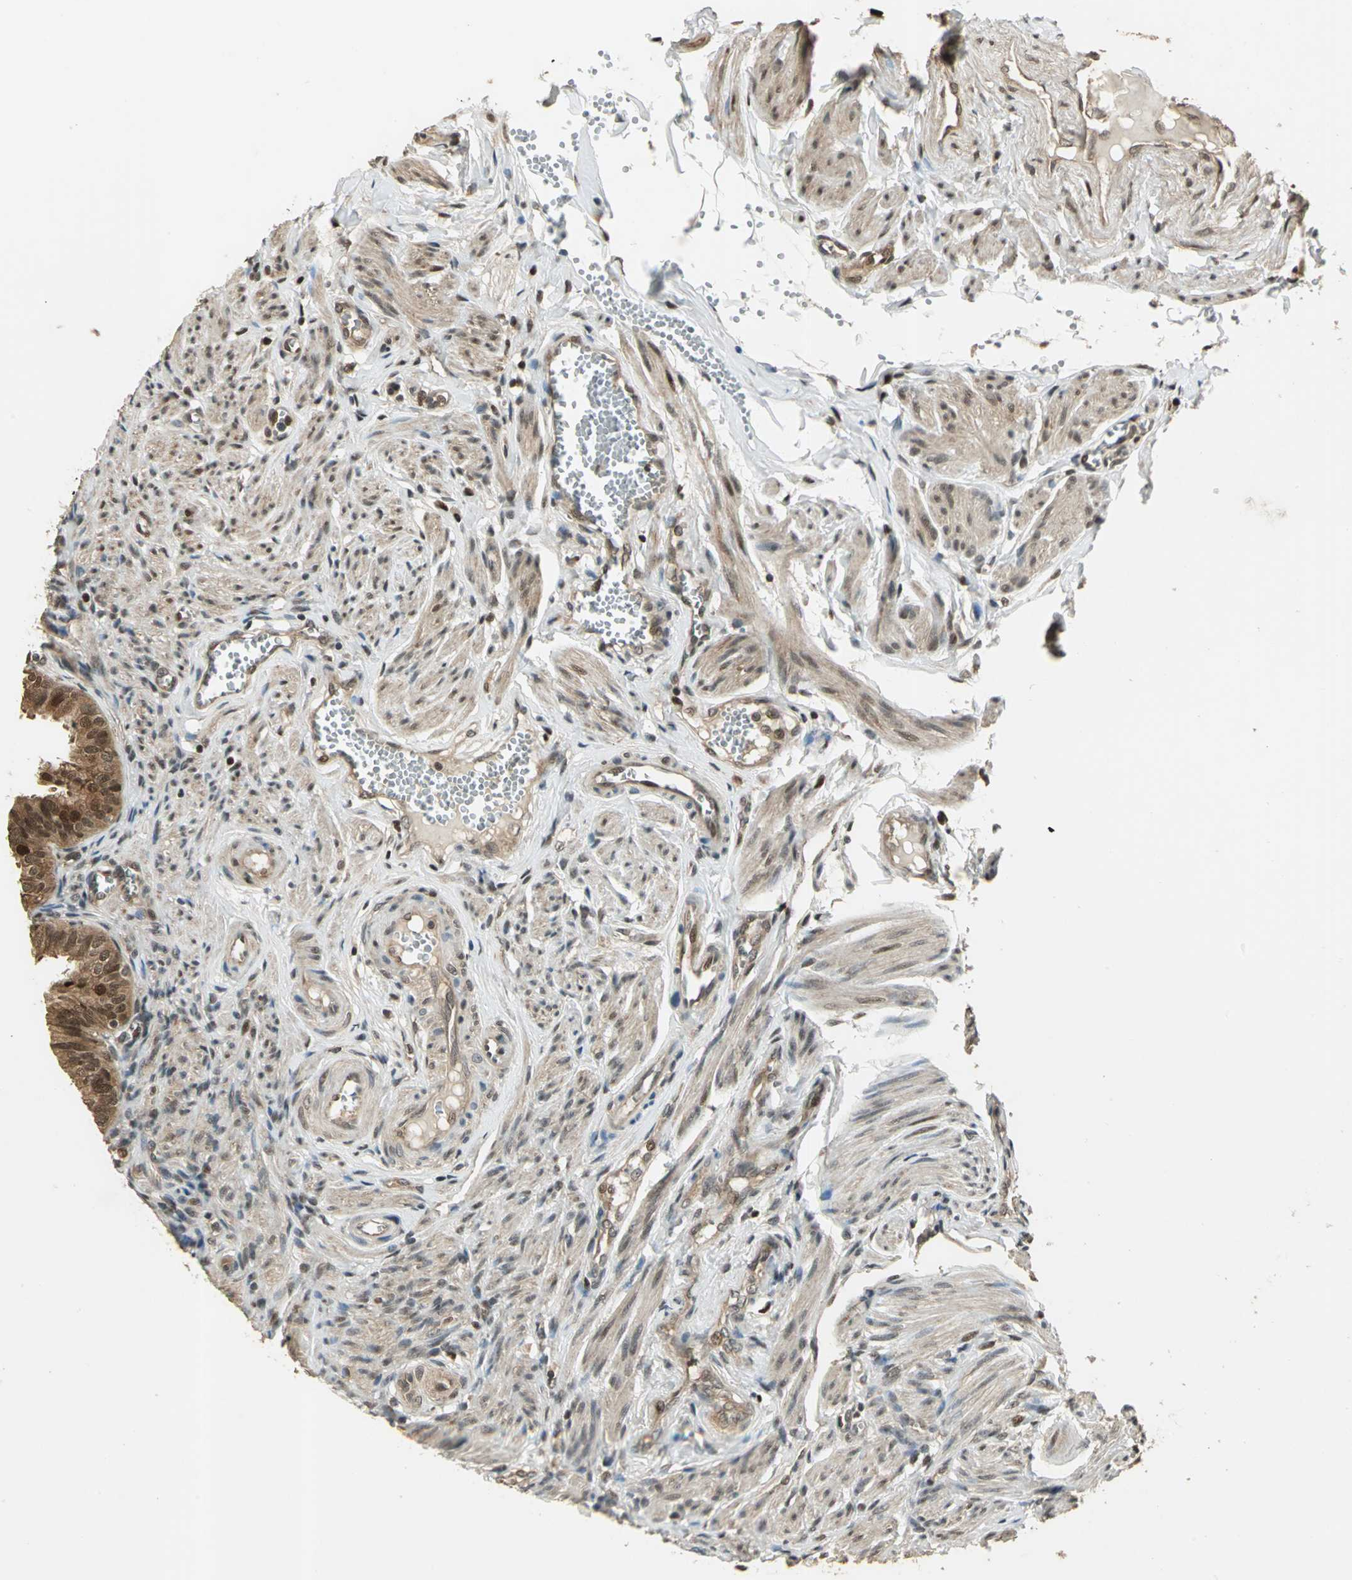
{"staining": {"intensity": "strong", "quantity": ">75%", "location": "cytoplasmic/membranous,nuclear"}, "tissue": "fallopian tube", "cell_type": "Glandular cells", "image_type": "normal", "snomed": [{"axis": "morphology", "description": "Normal tissue, NOS"}, {"axis": "topography", "description": "Fallopian tube"}], "caption": "Glandular cells display high levels of strong cytoplasmic/membranous,nuclear expression in about >75% of cells in normal human fallopian tube.", "gene": "PSMC3", "patient": {"sex": "female", "age": 46}}